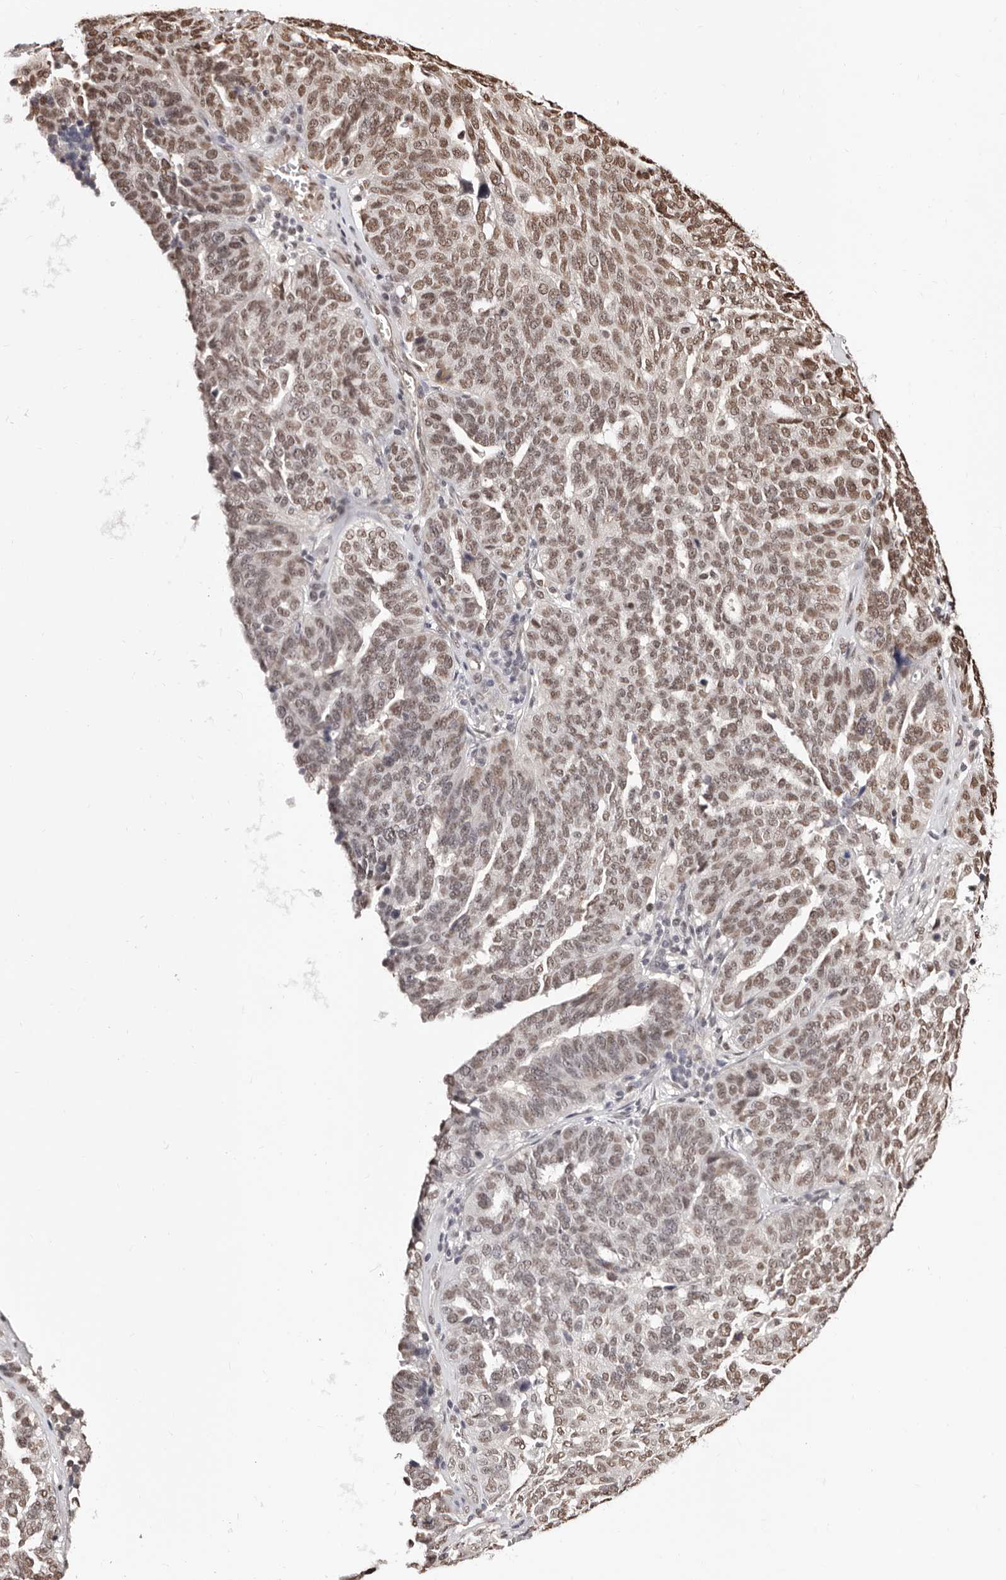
{"staining": {"intensity": "moderate", "quantity": "25%-75%", "location": "nuclear"}, "tissue": "ovarian cancer", "cell_type": "Tumor cells", "image_type": "cancer", "snomed": [{"axis": "morphology", "description": "Cystadenocarcinoma, serous, NOS"}, {"axis": "topography", "description": "Ovary"}], "caption": "IHC micrograph of neoplastic tissue: ovarian serous cystadenocarcinoma stained using immunohistochemistry reveals medium levels of moderate protein expression localized specifically in the nuclear of tumor cells, appearing as a nuclear brown color.", "gene": "BICRAL", "patient": {"sex": "female", "age": 59}}